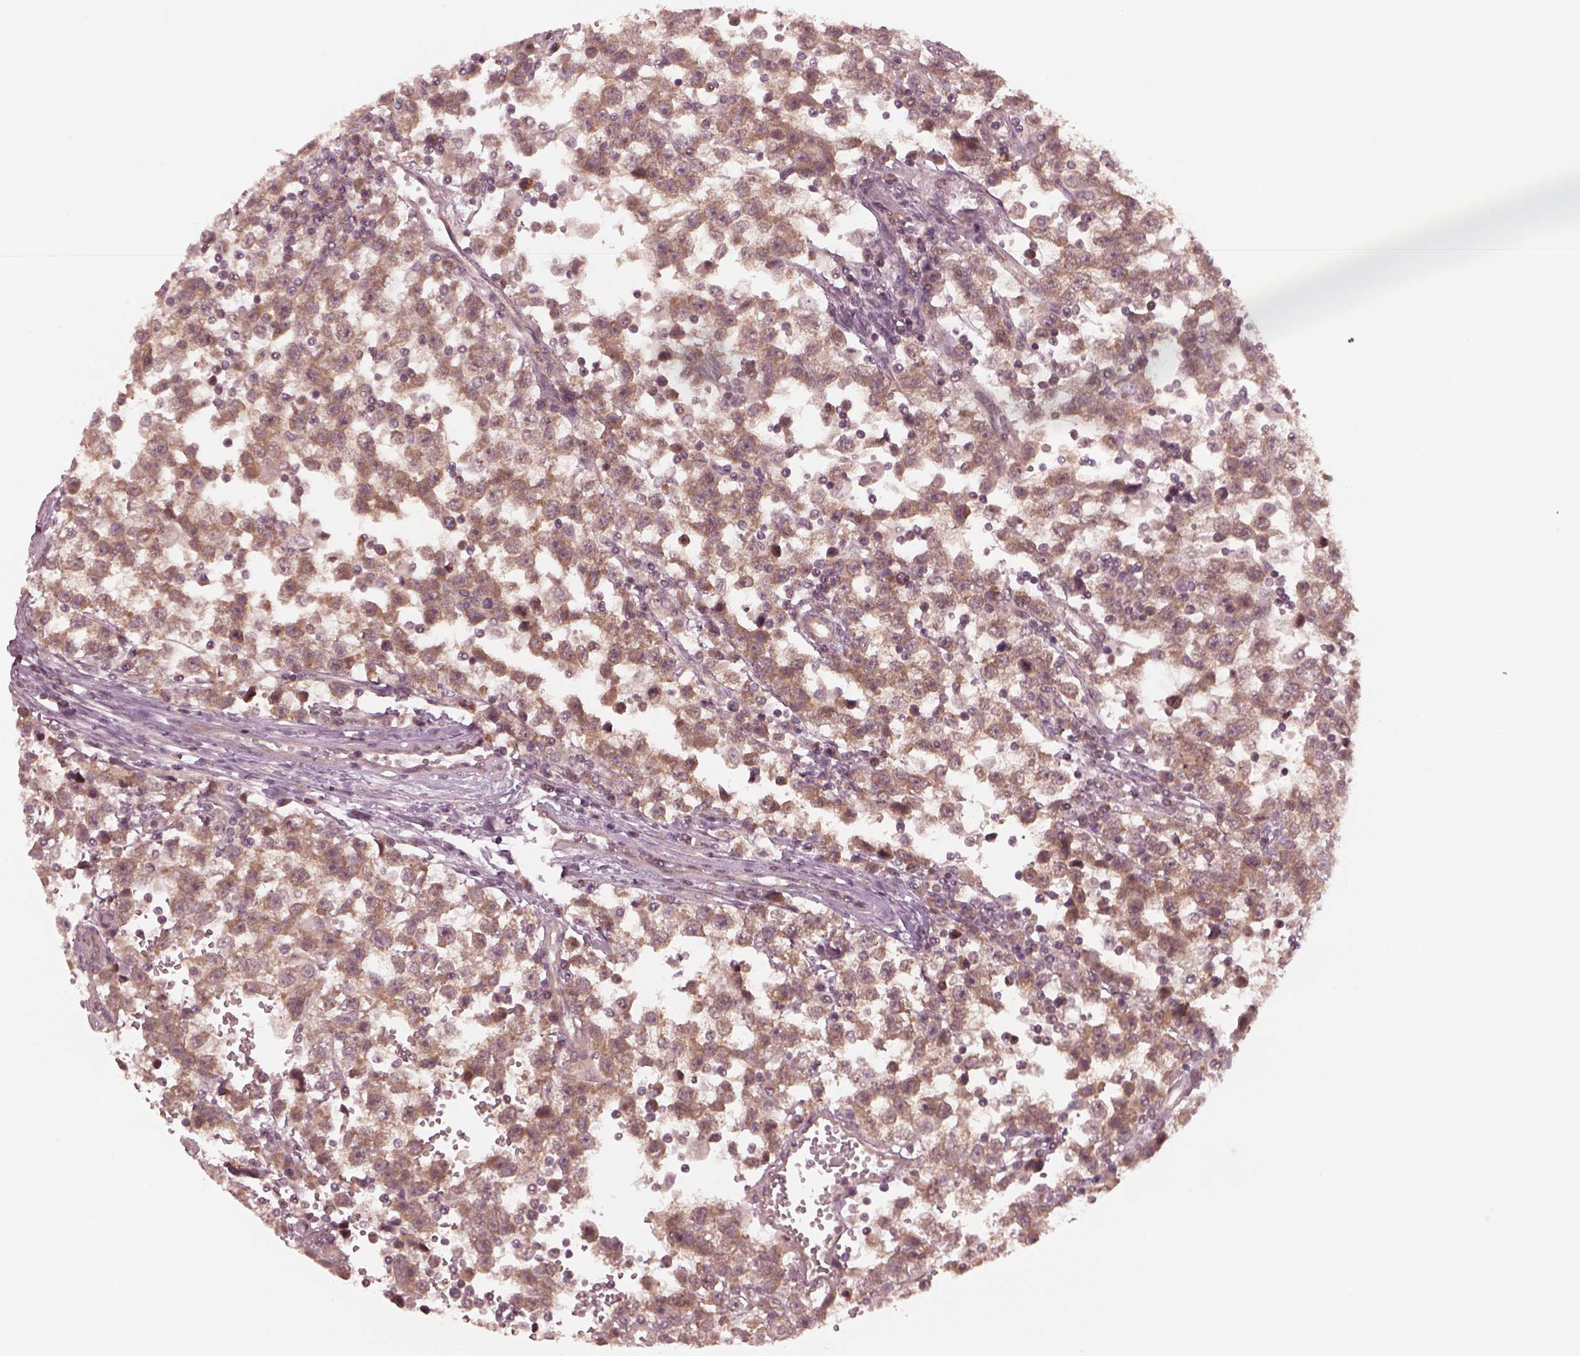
{"staining": {"intensity": "strong", "quantity": "25%-75%", "location": "cytoplasmic/membranous"}, "tissue": "testis cancer", "cell_type": "Tumor cells", "image_type": "cancer", "snomed": [{"axis": "morphology", "description": "Seminoma, NOS"}, {"axis": "topography", "description": "Testis"}], "caption": "DAB immunohistochemical staining of human testis cancer (seminoma) displays strong cytoplasmic/membranous protein staining in about 25%-75% of tumor cells. (Stains: DAB in brown, nuclei in blue, Microscopy: brightfield microscopy at high magnification).", "gene": "FAF2", "patient": {"sex": "male", "age": 34}}